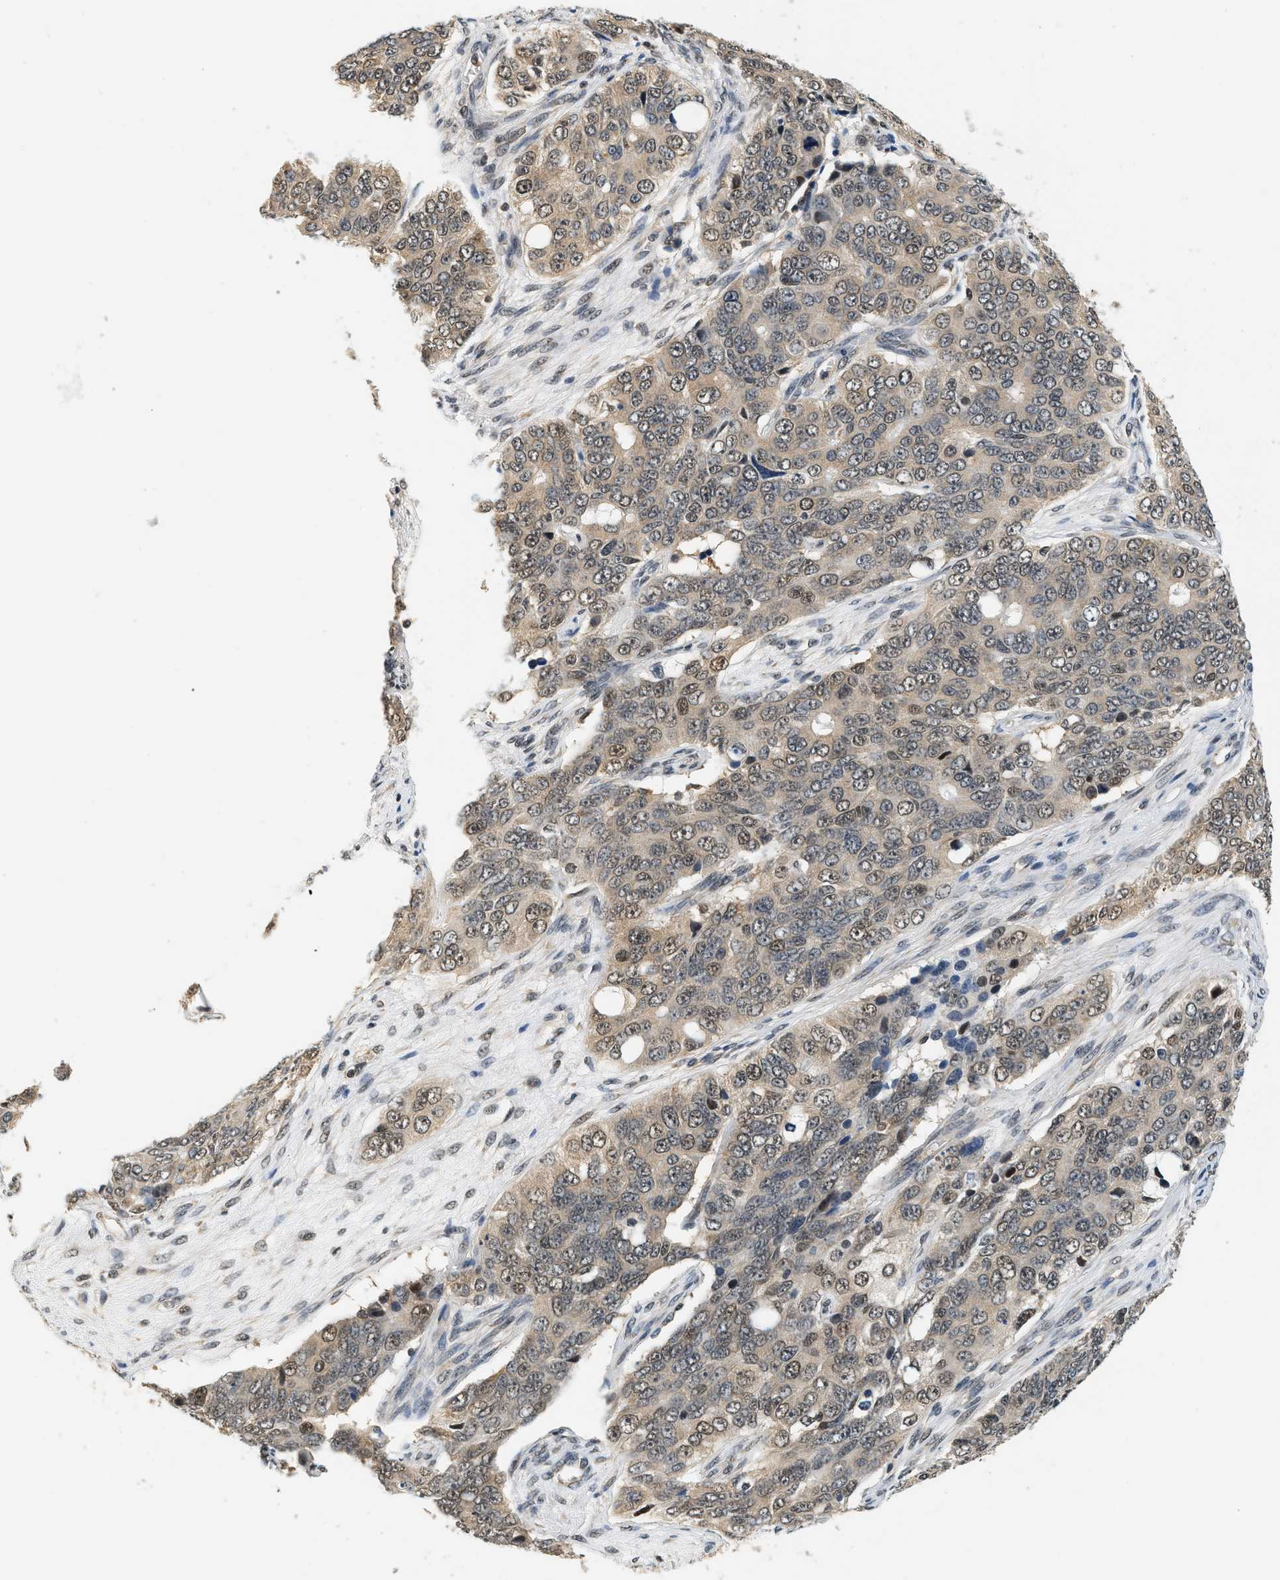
{"staining": {"intensity": "weak", "quantity": ">75%", "location": "cytoplasmic/membranous,nuclear"}, "tissue": "ovarian cancer", "cell_type": "Tumor cells", "image_type": "cancer", "snomed": [{"axis": "morphology", "description": "Carcinoma, endometroid"}, {"axis": "topography", "description": "Ovary"}], "caption": "Endometroid carcinoma (ovarian) stained with DAB (3,3'-diaminobenzidine) immunohistochemistry exhibits low levels of weak cytoplasmic/membranous and nuclear expression in about >75% of tumor cells. (DAB (3,3'-diaminobenzidine) = brown stain, brightfield microscopy at high magnification).", "gene": "PSMD3", "patient": {"sex": "female", "age": 51}}